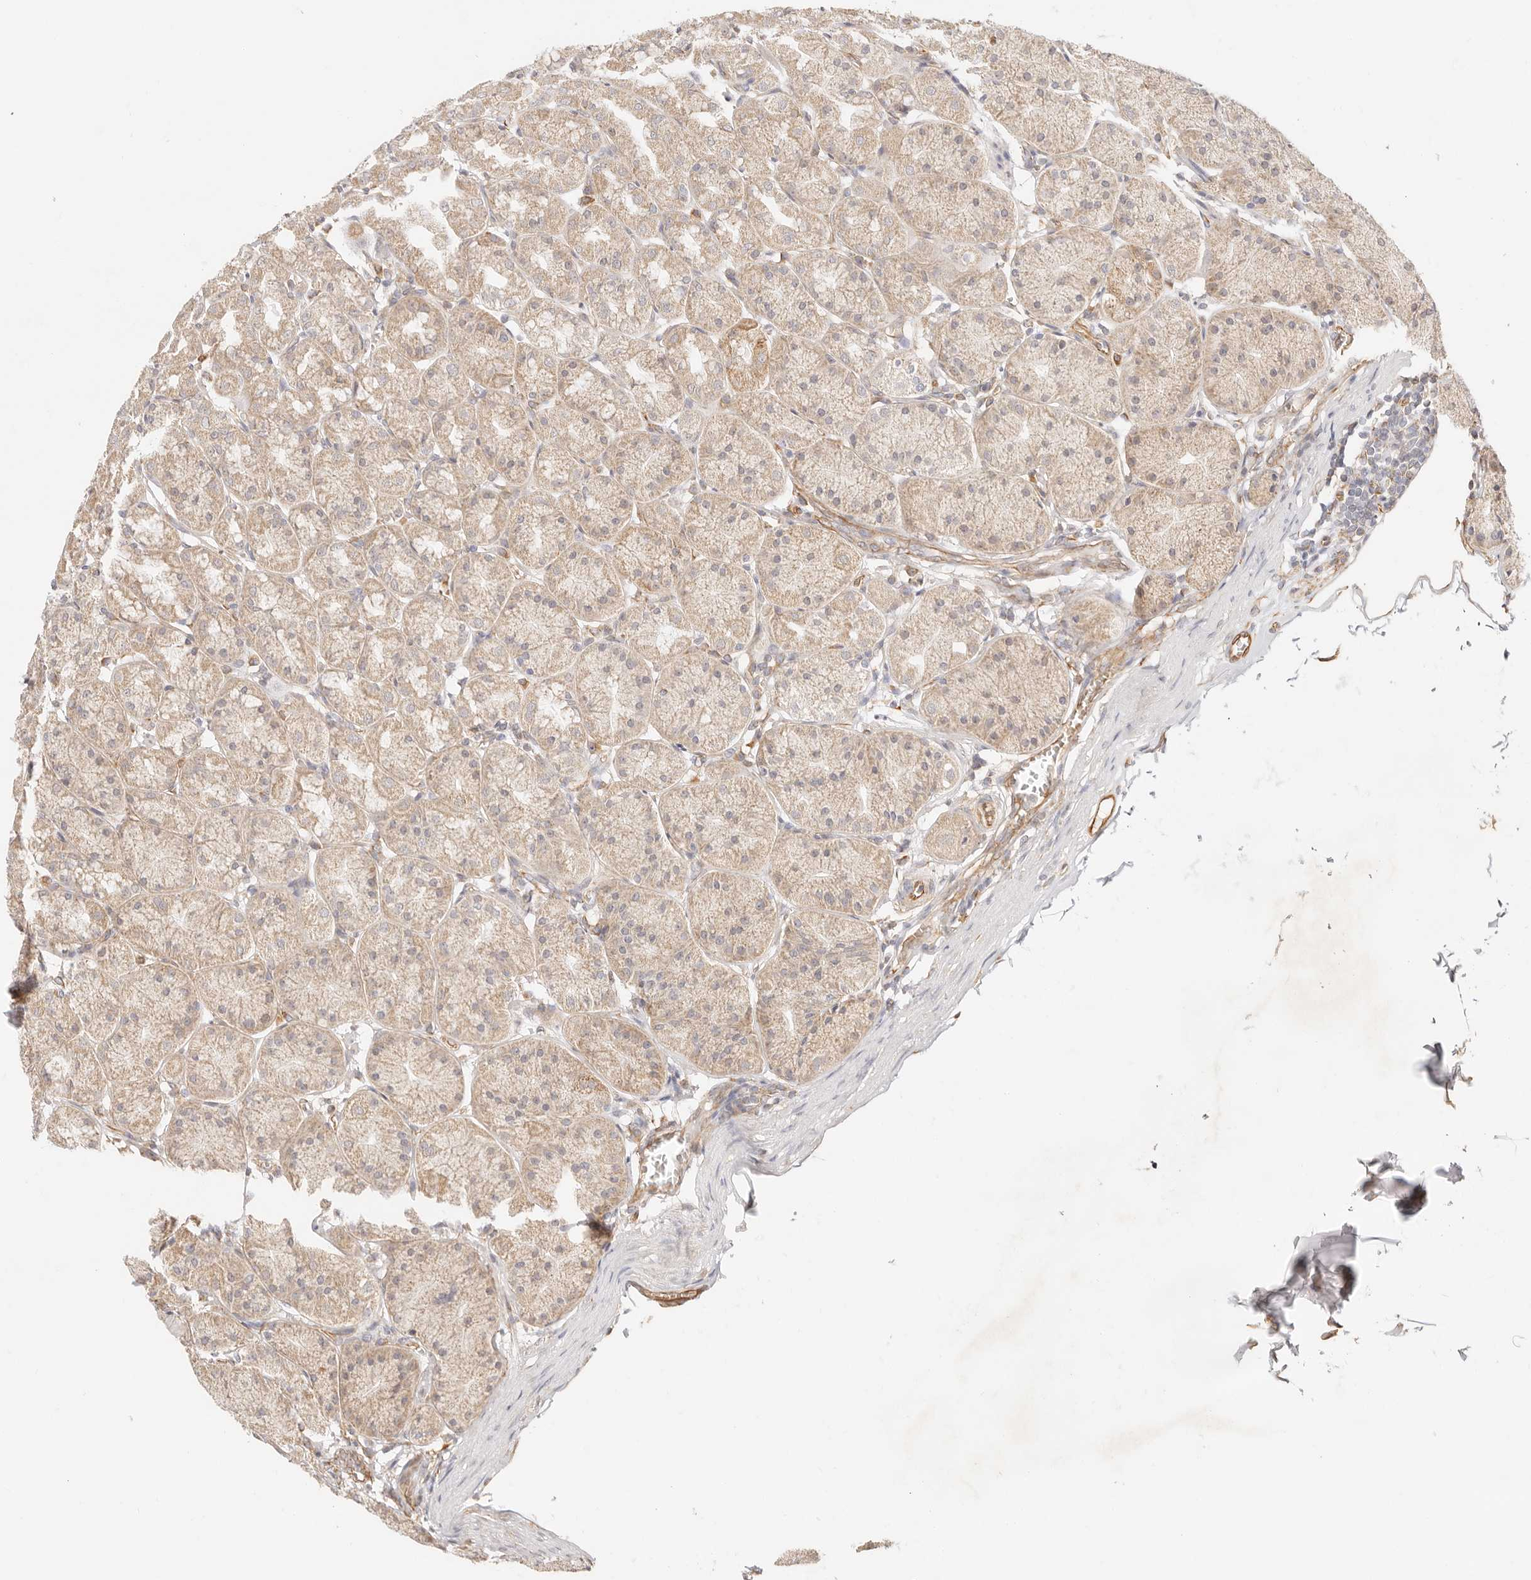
{"staining": {"intensity": "moderate", "quantity": ">75%", "location": "cytoplasmic/membranous"}, "tissue": "stomach", "cell_type": "Glandular cells", "image_type": "normal", "snomed": [{"axis": "morphology", "description": "Normal tissue, NOS"}, {"axis": "topography", "description": "Stomach"}], "caption": "Protein expression analysis of normal stomach displays moderate cytoplasmic/membranous staining in approximately >75% of glandular cells. (Stains: DAB in brown, nuclei in blue, Microscopy: brightfield microscopy at high magnification).", "gene": "ZC3H11A", "patient": {"sex": "male", "age": 42}}